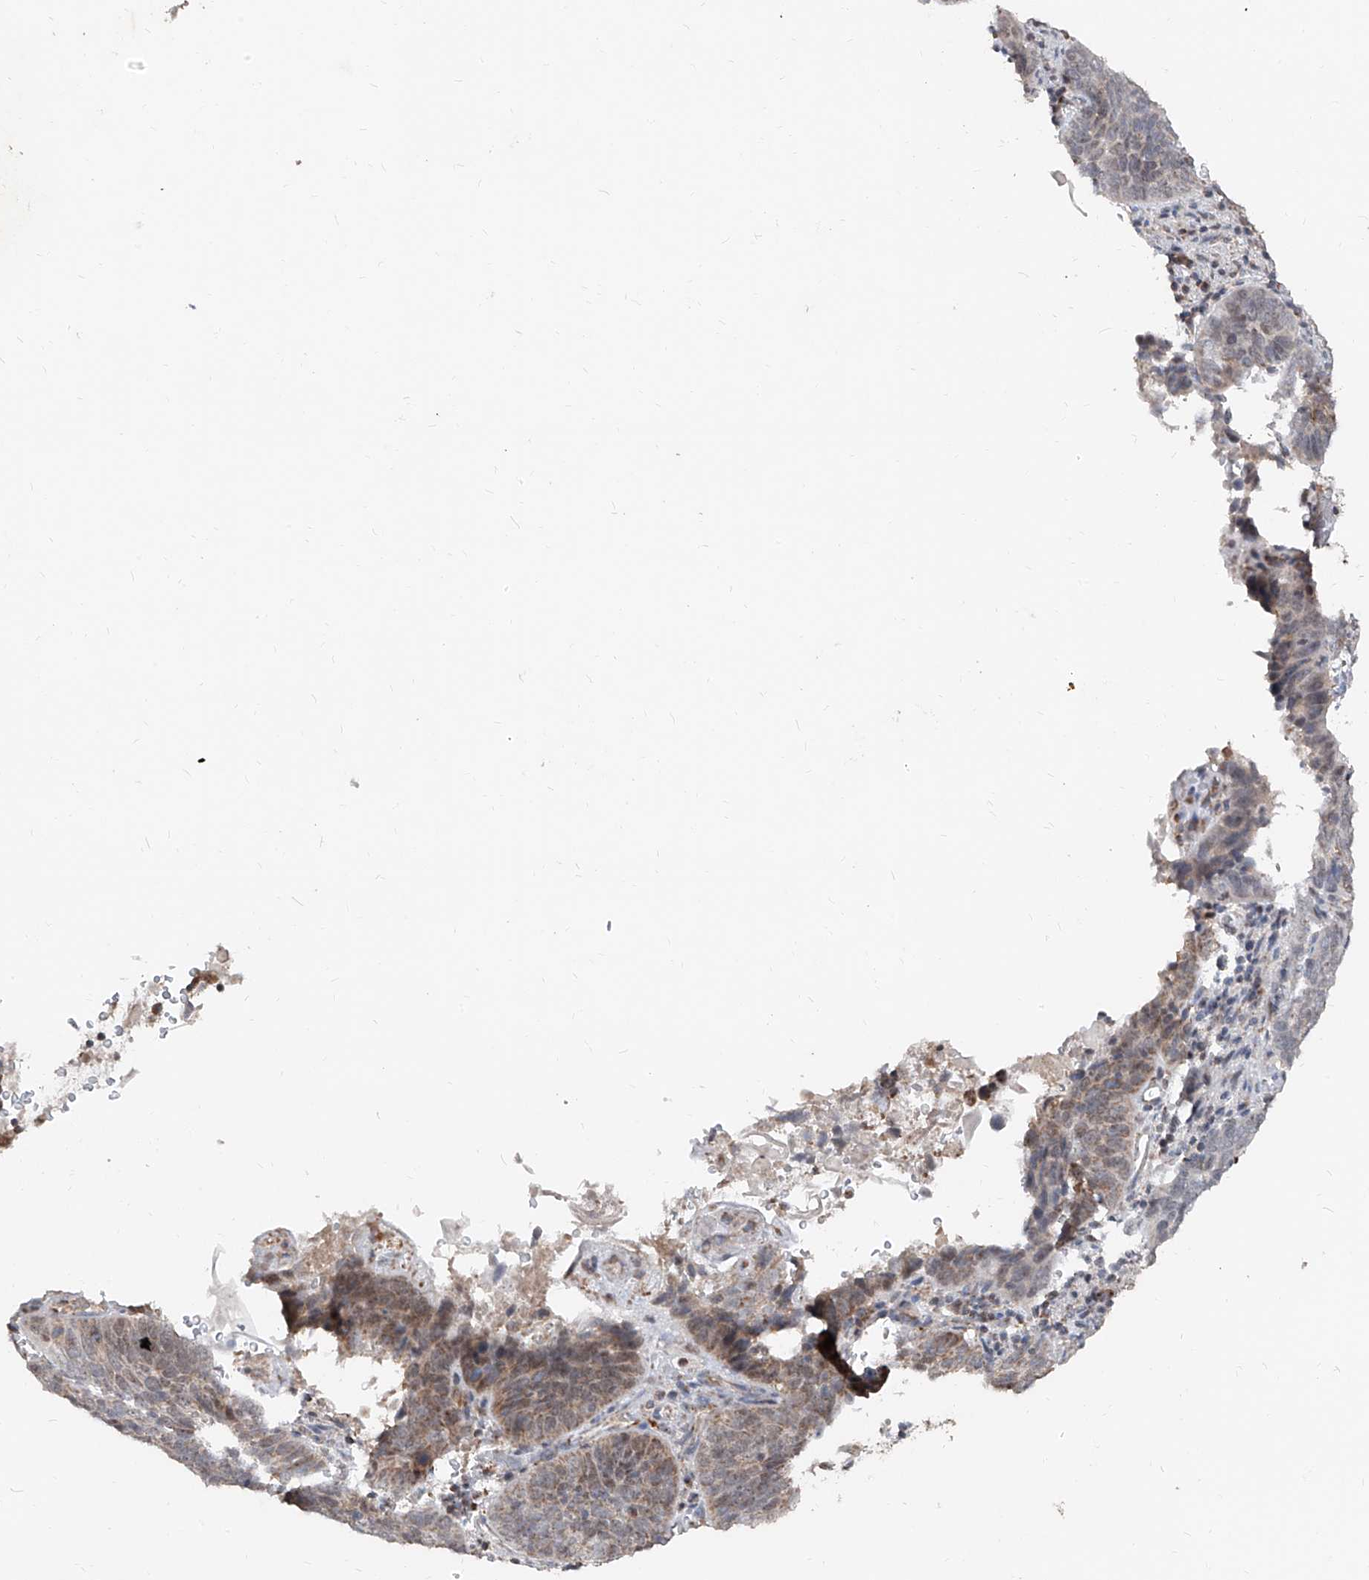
{"staining": {"intensity": "weak", "quantity": ">75%", "location": "cytoplasmic/membranous"}, "tissue": "cervical cancer", "cell_type": "Tumor cells", "image_type": "cancer", "snomed": [{"axis": "morphology", "description": "Squamous cell carcinoma, NOS"}, {"axis": "topography", "description": "Cervix"}], "caption": "Immunohistochemical staining of cervical cancer (squamous cell carcinoma) demonstrates low levels of weak cytoplasmic/membranous protein staining in about >75% of tumor cells.", "gene": "NDUFB3", "patient": {"sex": "female", "age": 60}}